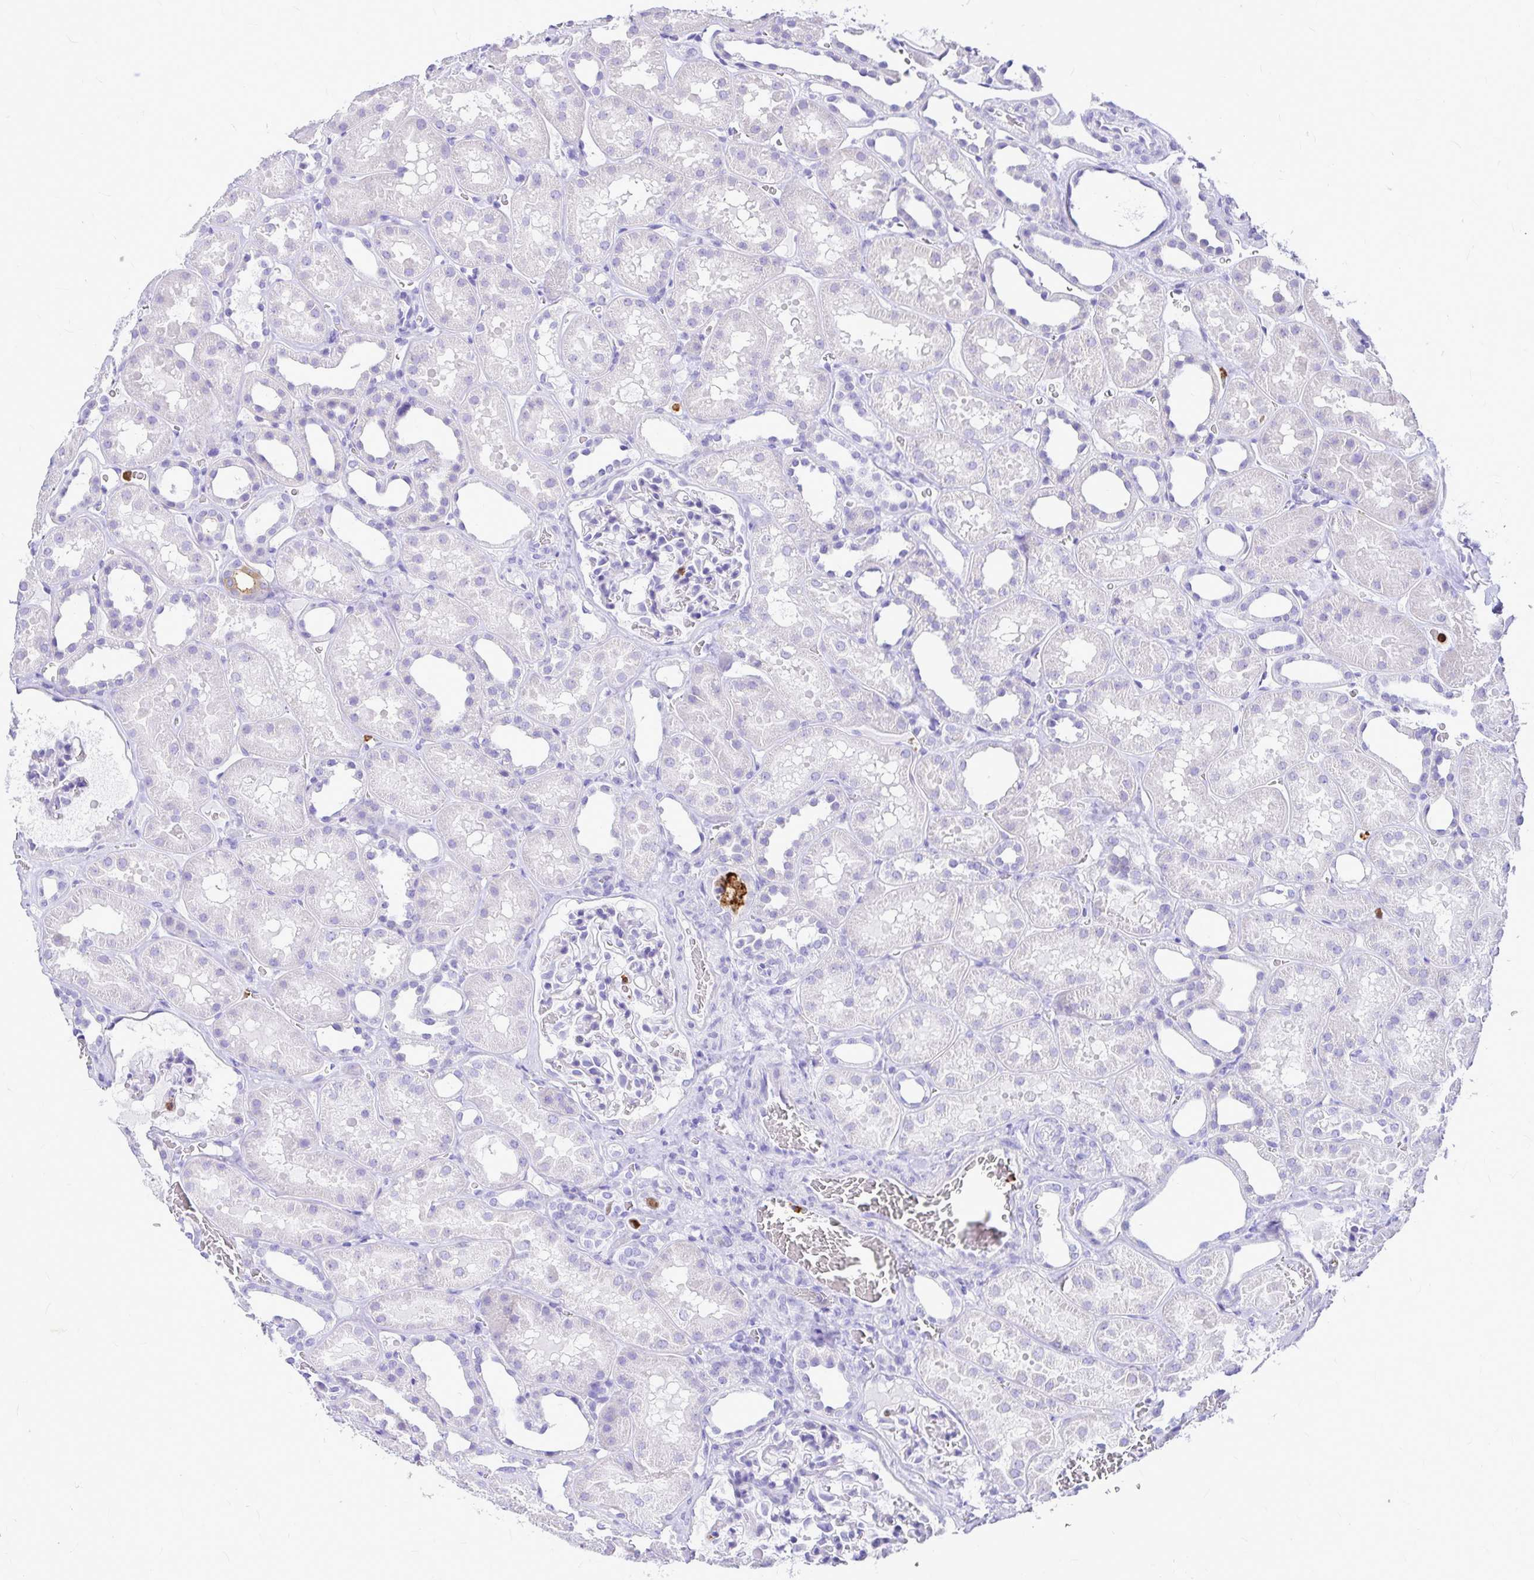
{"staining": {"intensity": "negative", "quantity": "none", "location": "none"}, "tissue": "kidney", "cell_type": "Cells in glomeruli", "image_type": "normal", "snomed": [{"axis": "morphology", "description": "Normal tissue, NOS"}, {"axis": "topography", "description": "Kidney"}], "caption": "The immunohistochemistry histopathology image has no significant positivity in cells in glomeruli of kidney.", "gene": "CLEC1B", "patient": {"sex": "female", "age": 41}}